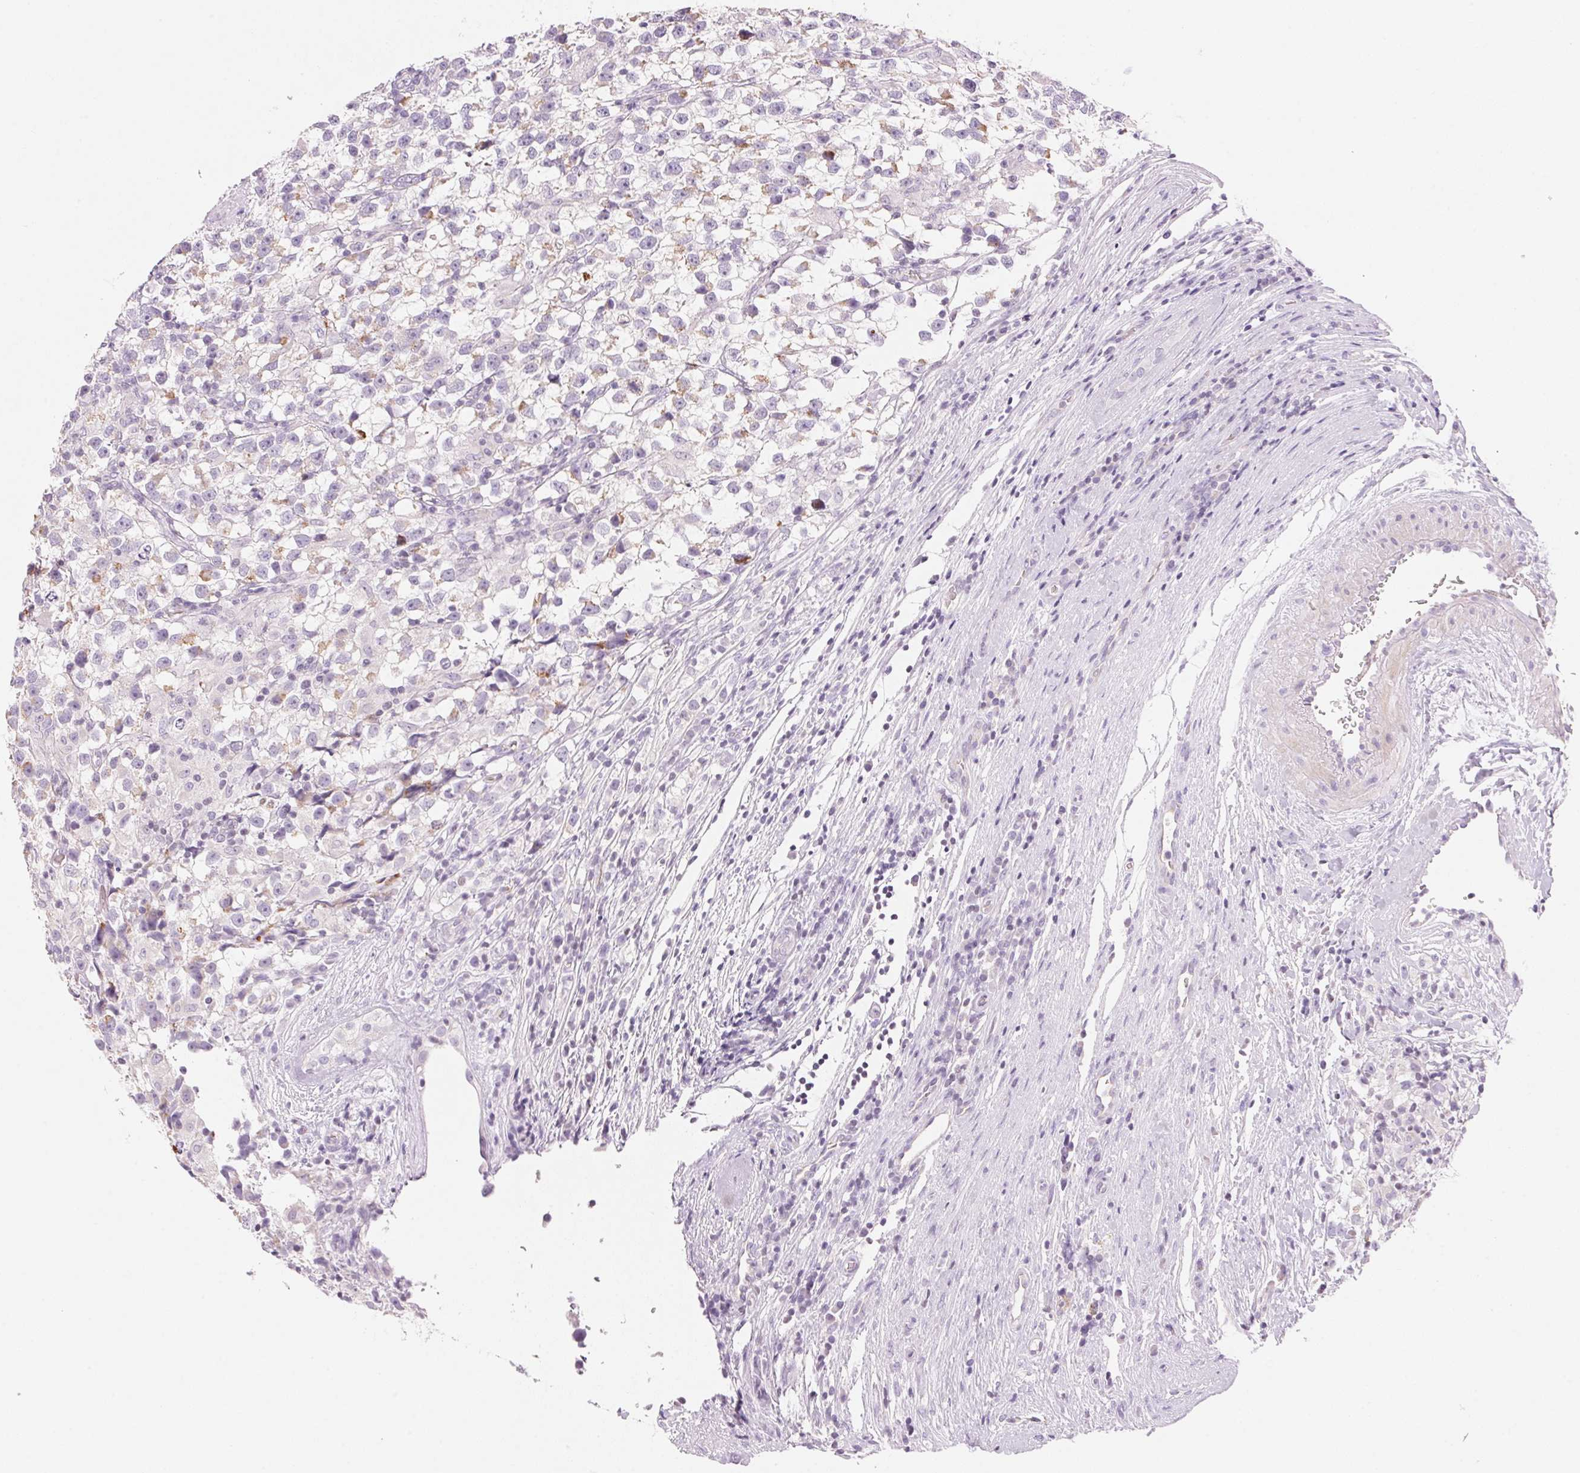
{"staining": {"intensity": "negative", "quantity": "none", "location": "none"}, "tissue": "testis cancer", "cell_type": "Tumor cells", "image_type": "cancer", "snomed": [{"axis": "morphology", "description": "Seminoma, NOS"}, {"axis": "topography", "description": "Testis"}], "caption": "Tumor cells are negative for protein expression in human testis seminoma.", "gene": "CYP11B1", "patient": {"sex": "male", "age": 31}}